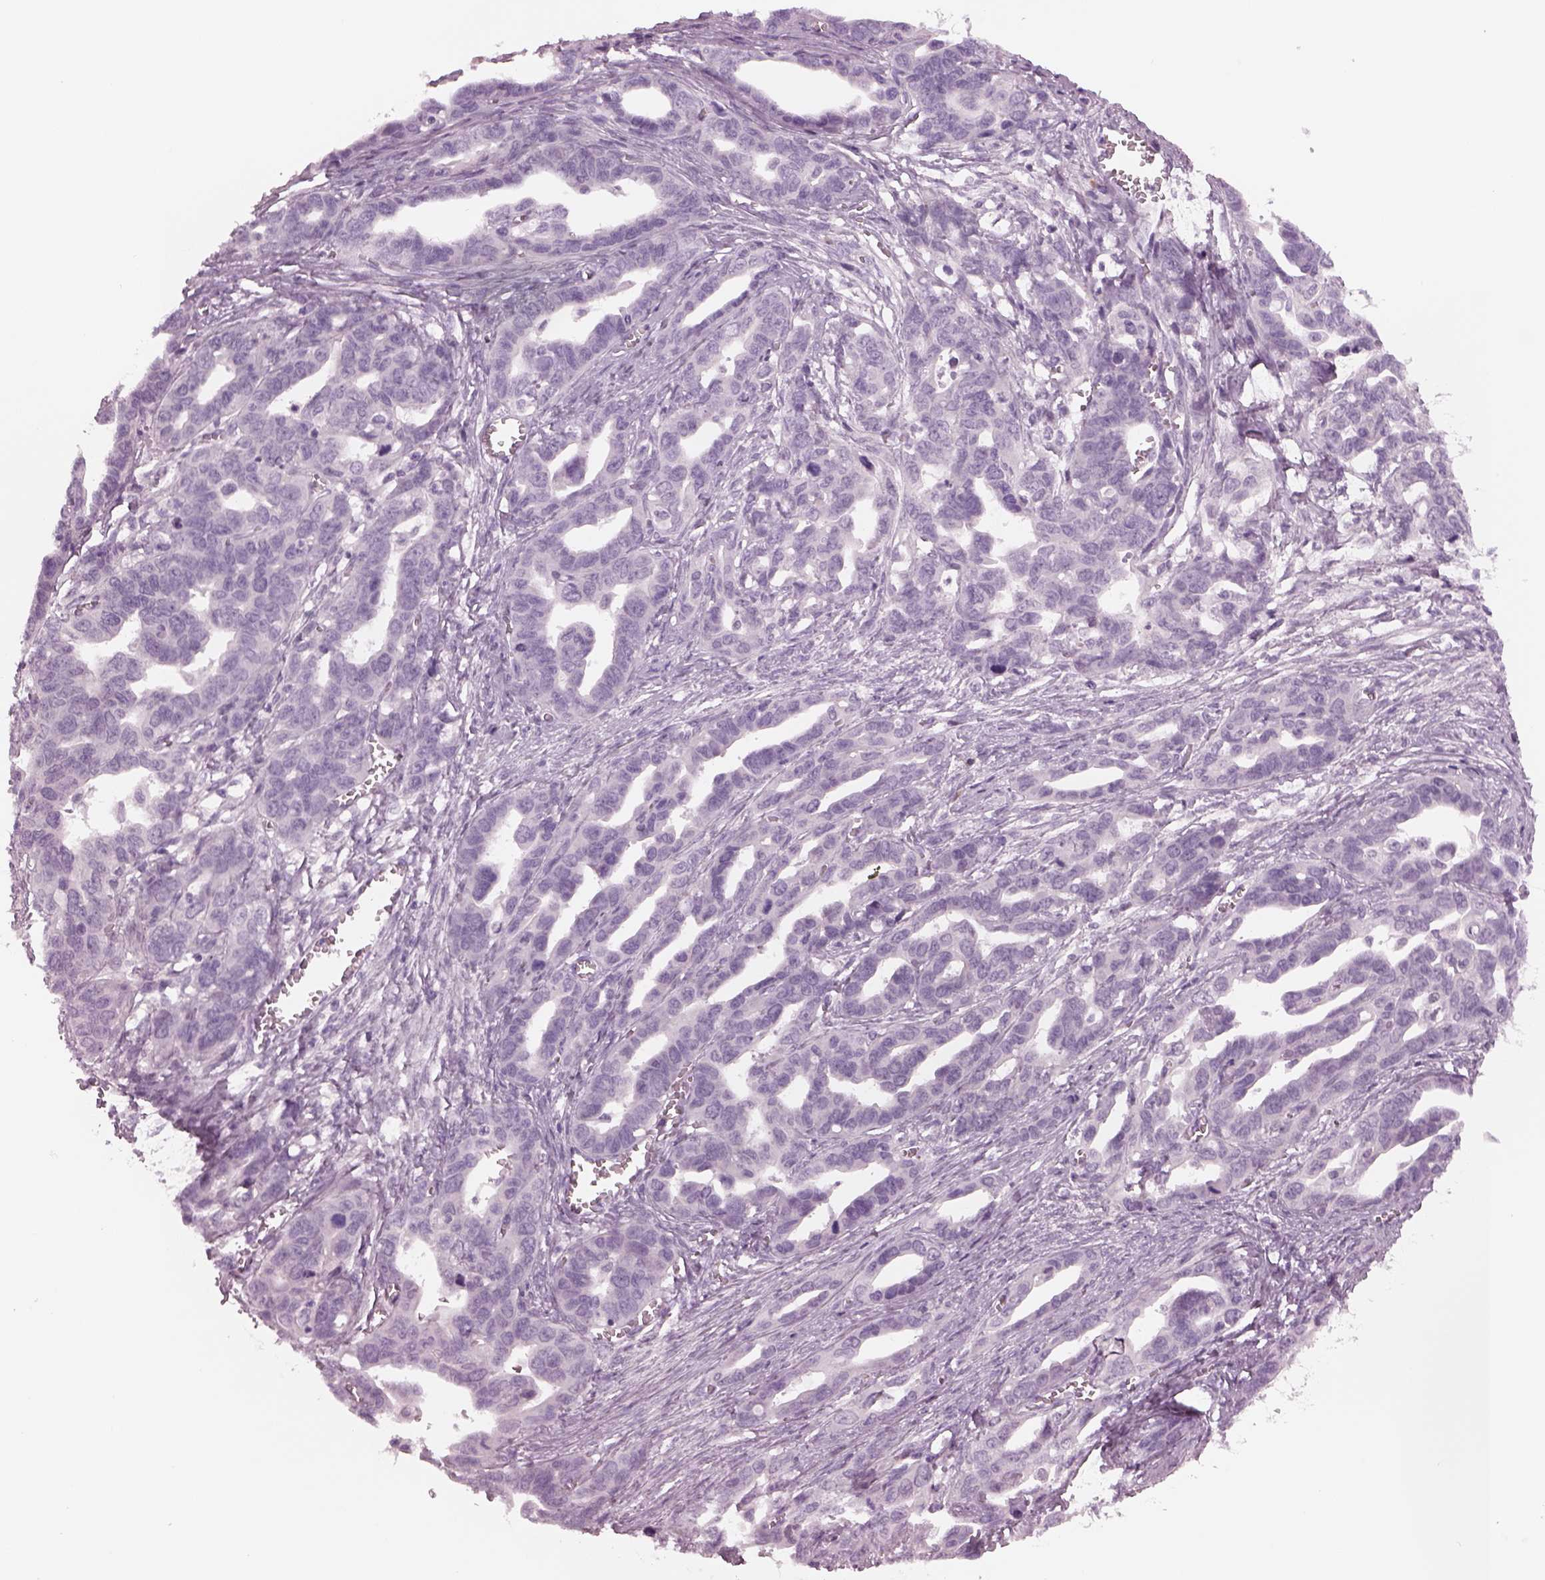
{"staining": {"intensity": "negative", "quantity": "none", "location": "none"}, "tissue": "ovarian cancer", "cell_type": "Tumor cells", "image_type": "cancer", "snomed": [{"axis": "morphology", "description": "Cystadenocarcinoma, serous, NOS"}, {"axis": "topography", "description": "Ovary"}], "caption": "IHC of human serous cystadenocarcinoma (ovarian) displays no expression in tumor cells.", "gene": "CYLC1", "patient": {"sex": "female", "age": 69}}